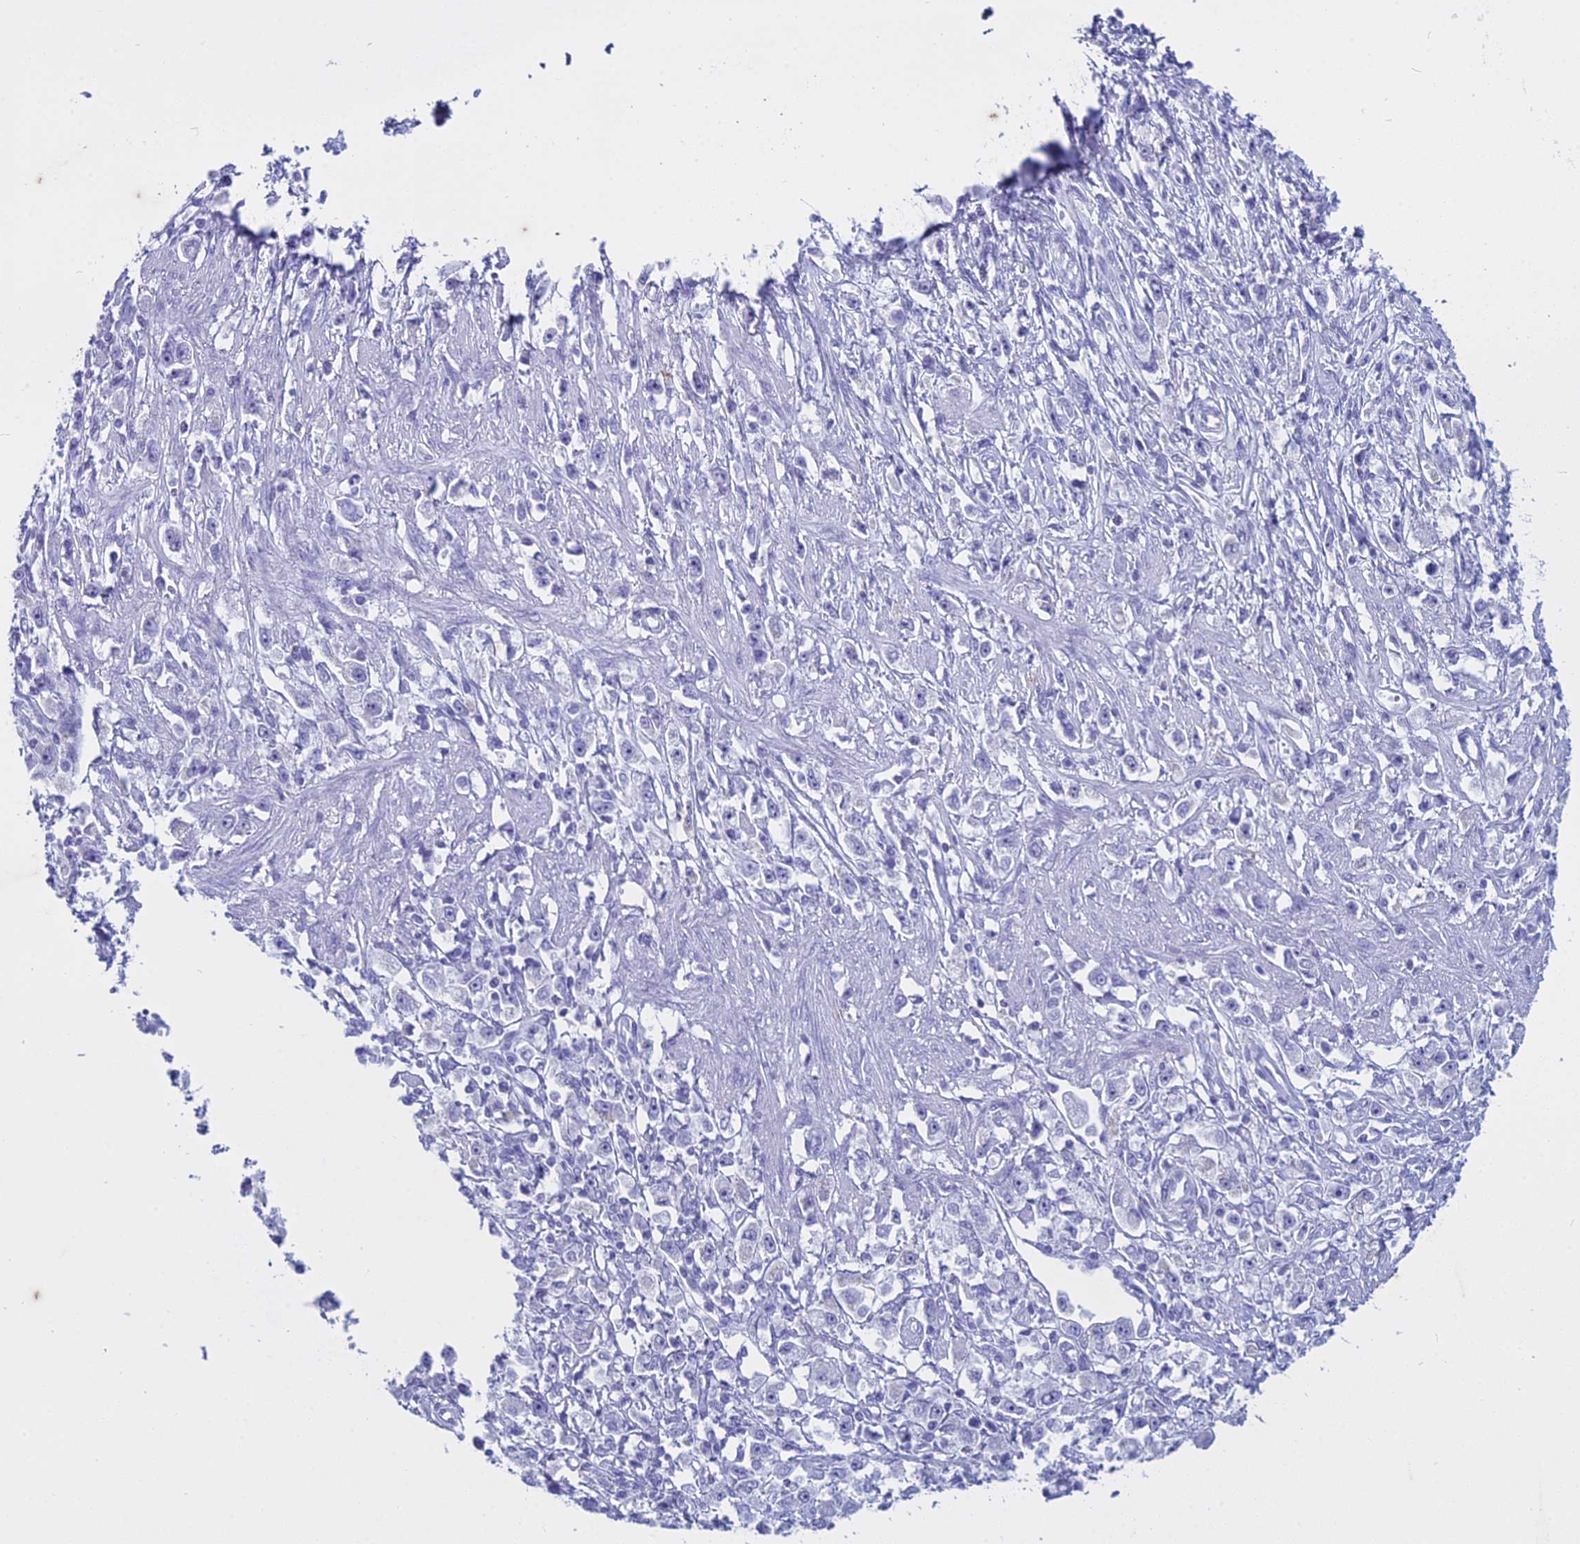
{"staining": {"intensity": "negative", "quantity": "none", "location": "none"}, "tissue": "stomach cancer", "cell_type": "Tumor cells", "image_type": "cancer", "snomed": [{"axis": "morphology", "description": "Adenocarcinoma, NOS"}, {"axis": "topography", "description": "Stomach"}], "caption": "Tumor cells are negative for protein expression in human stomach cancer.", "gene": "HMGB4", "patient": {"sex": "female", "age": 59}}